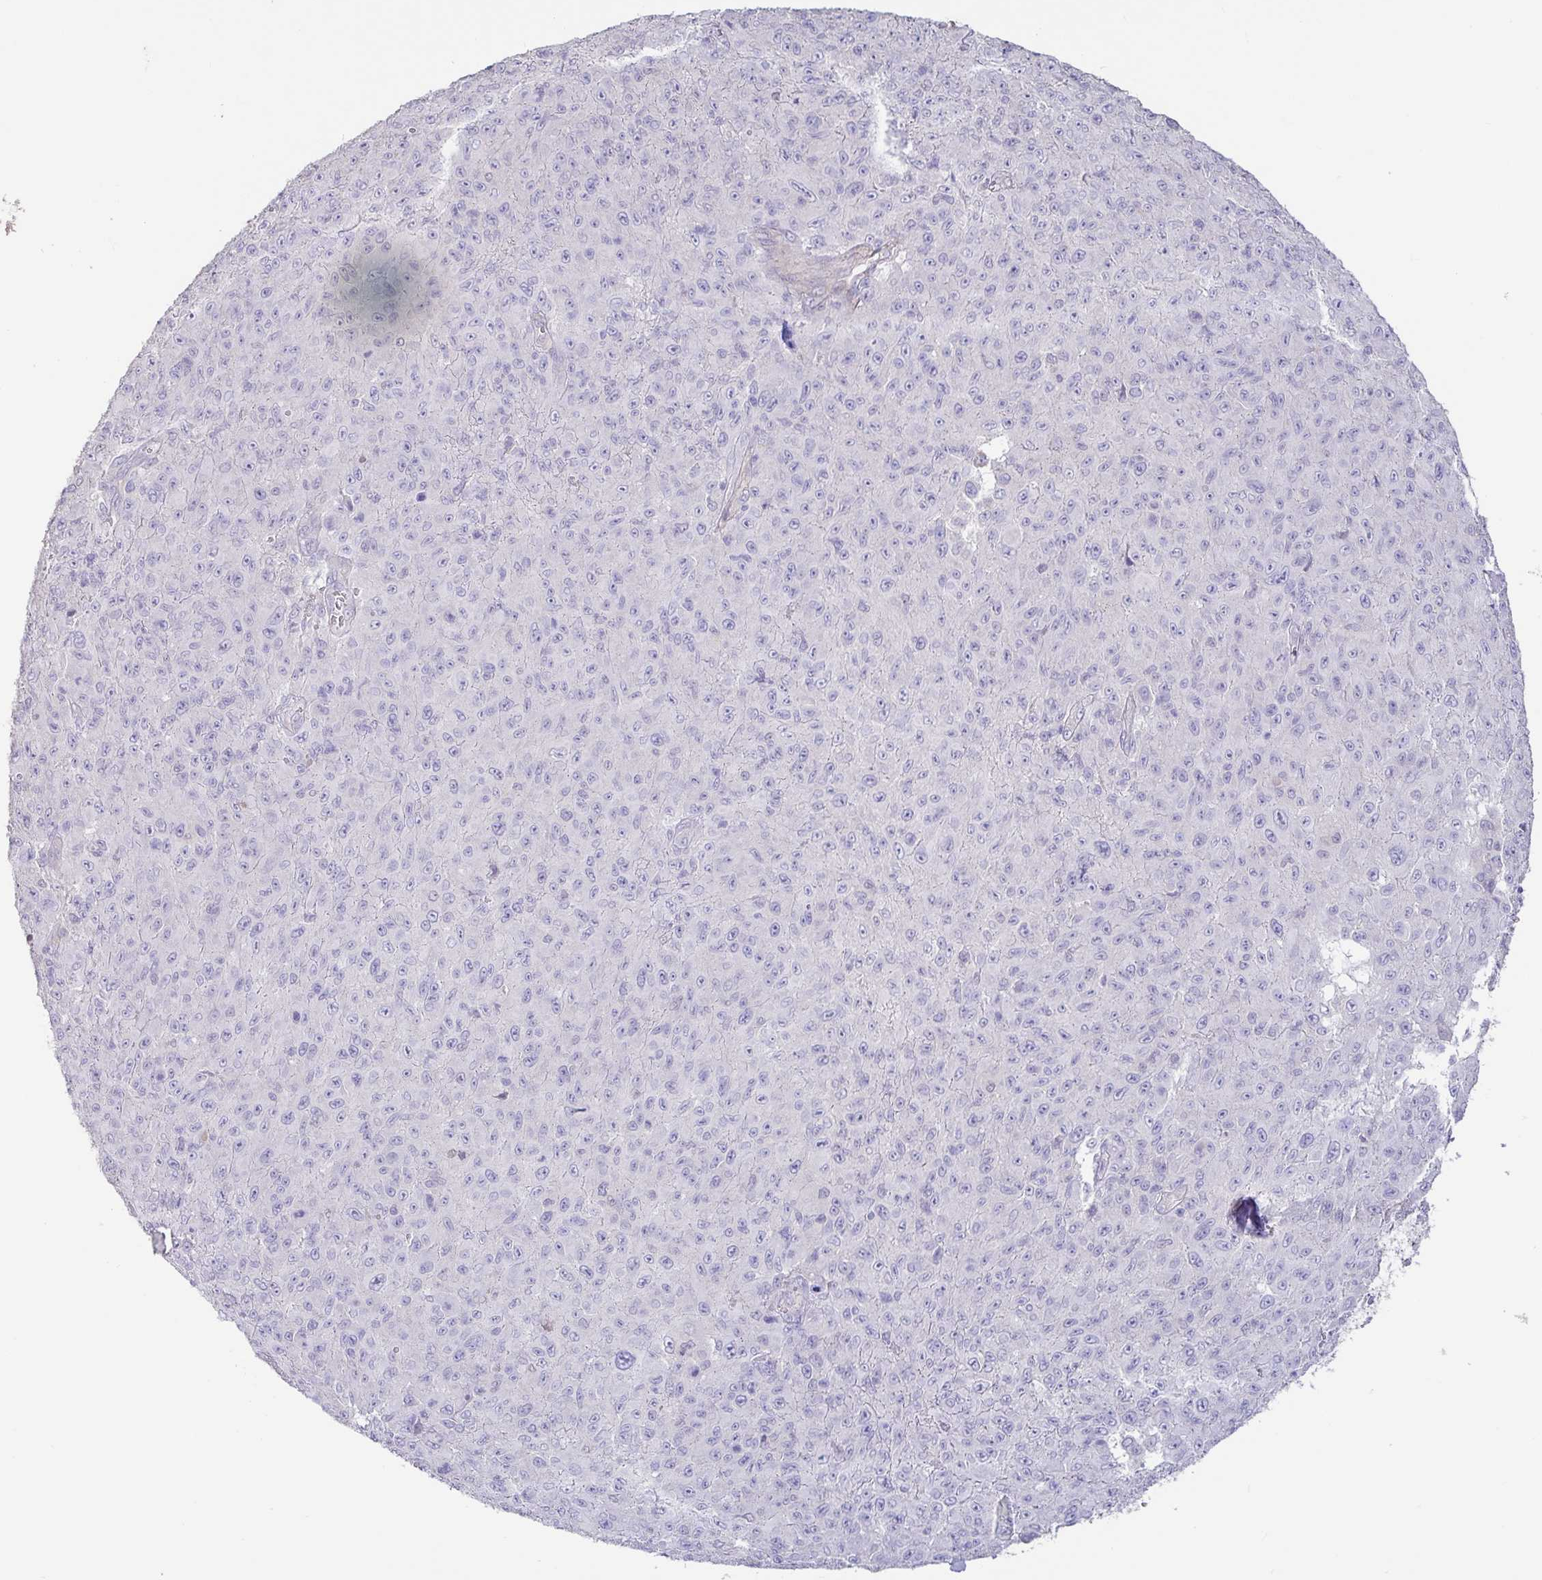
{"staining": {"intensity": "negative", "quantity": "none", "location": "none"}, "tissue": "melanoma", "cell_type": "Tumor cells", "image_type": "cancer", "snomed": [{"axis": "morphology", "description": "Malignant melanoma, NOS"}, {"axis": "topography", "description": "Skin"}], "caption": "This micrograph is of malignant melanoma stained with IHC to label a protein in brown with the nuclei are counter-stained blue. There is no positivity in tumor cells.", "gene": "PYGM", "patient": {"sex": "male", "age": 46}}